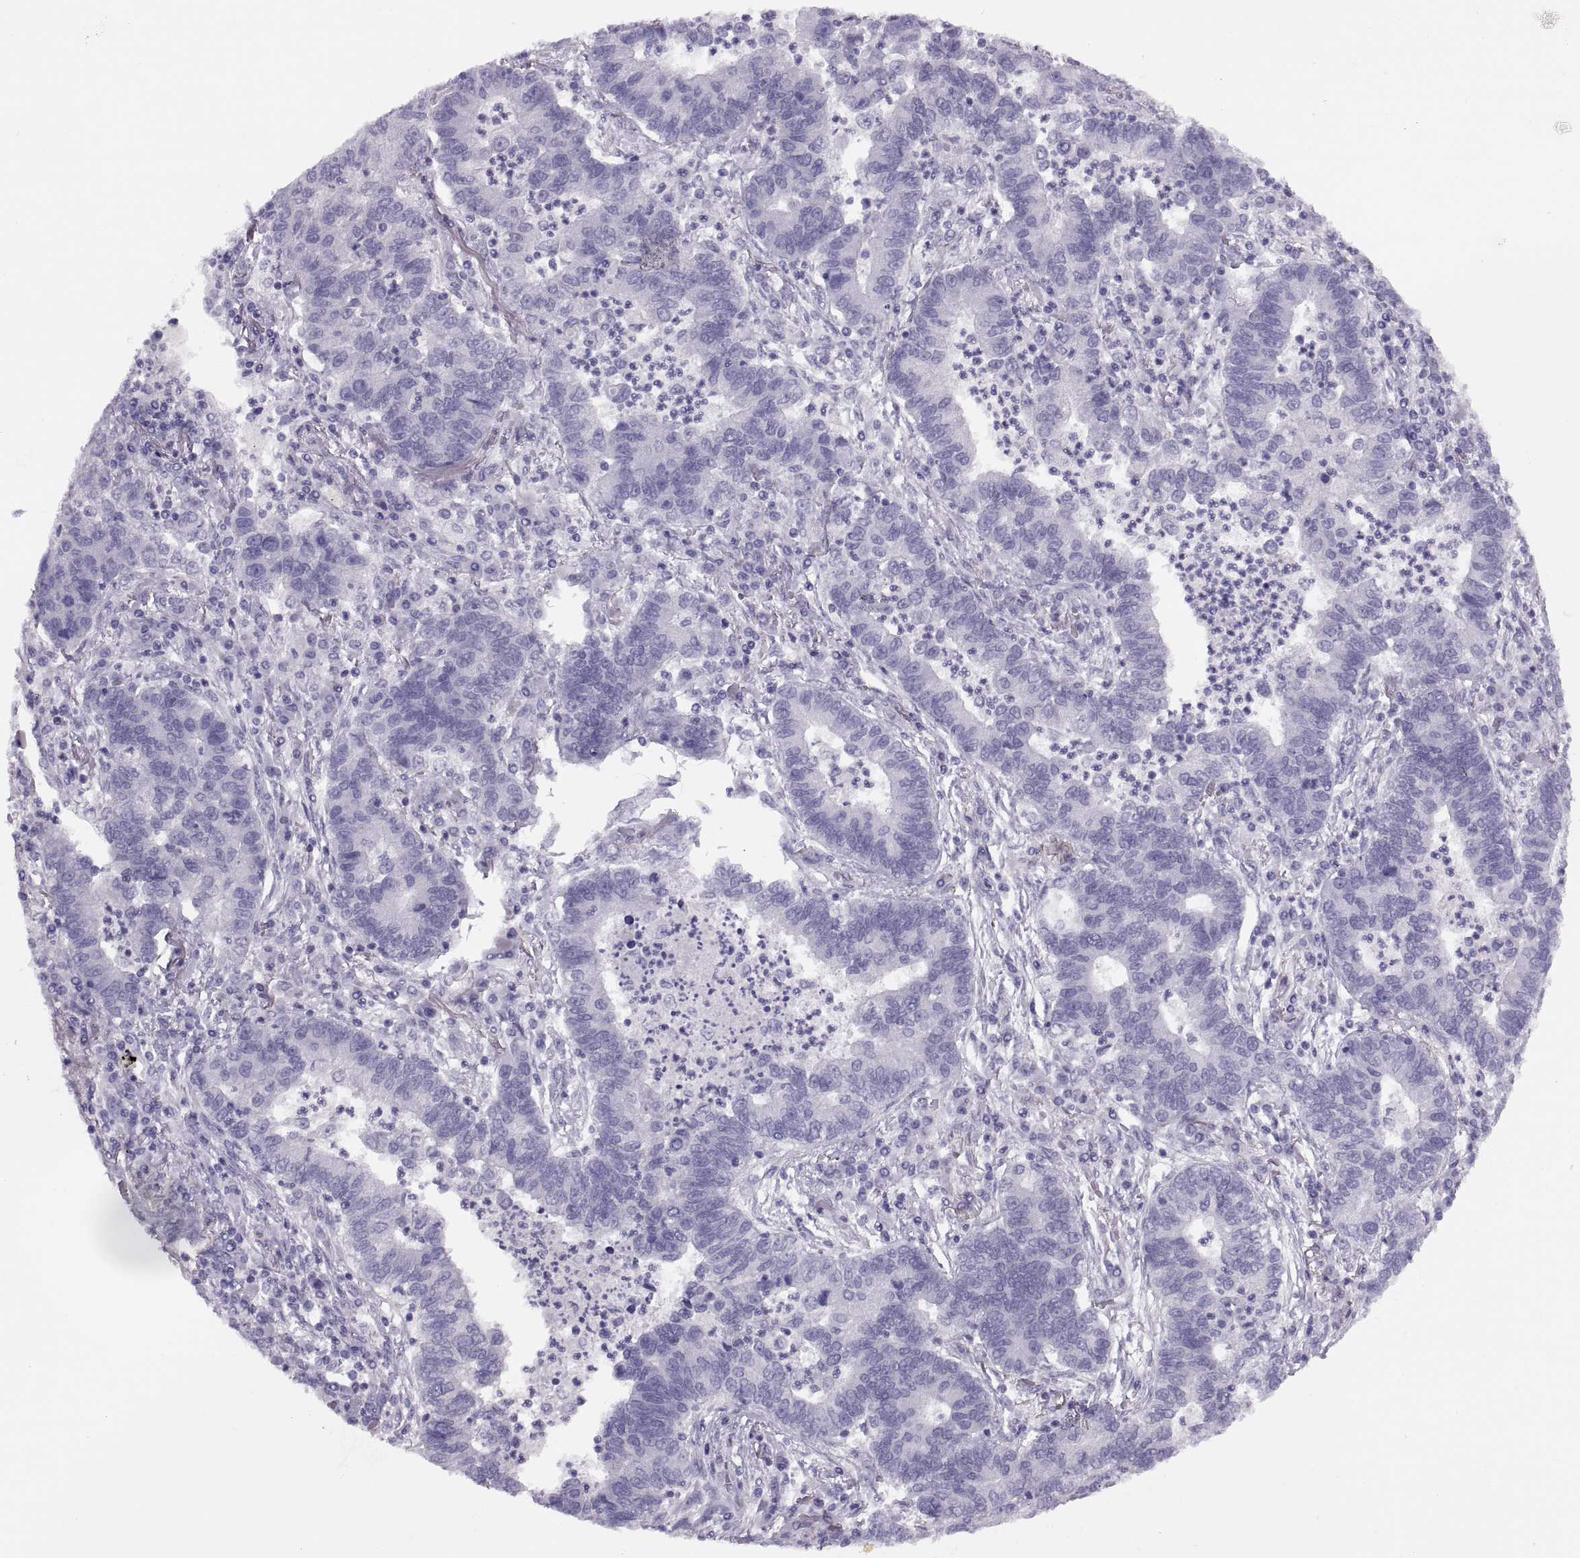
{"staining": {"intensity": "negative", "quantity": "none", "location": "none"}, "tissue": "lung cancer", "cell_type": "Tumor cells", "image_type": "cancer", "snomed": [{"axis": "morphology", "description": "Adenocarcinoma, NOS"}, {"axis": "topography", "description": "Lung"}], "caption": "This is an immunohistochemistry micrograph of adenocarcinoma (lung). There is no expression in tumor cells.", "gene": "FAM24A", "patient": {"sex": "female", "age": 57}}